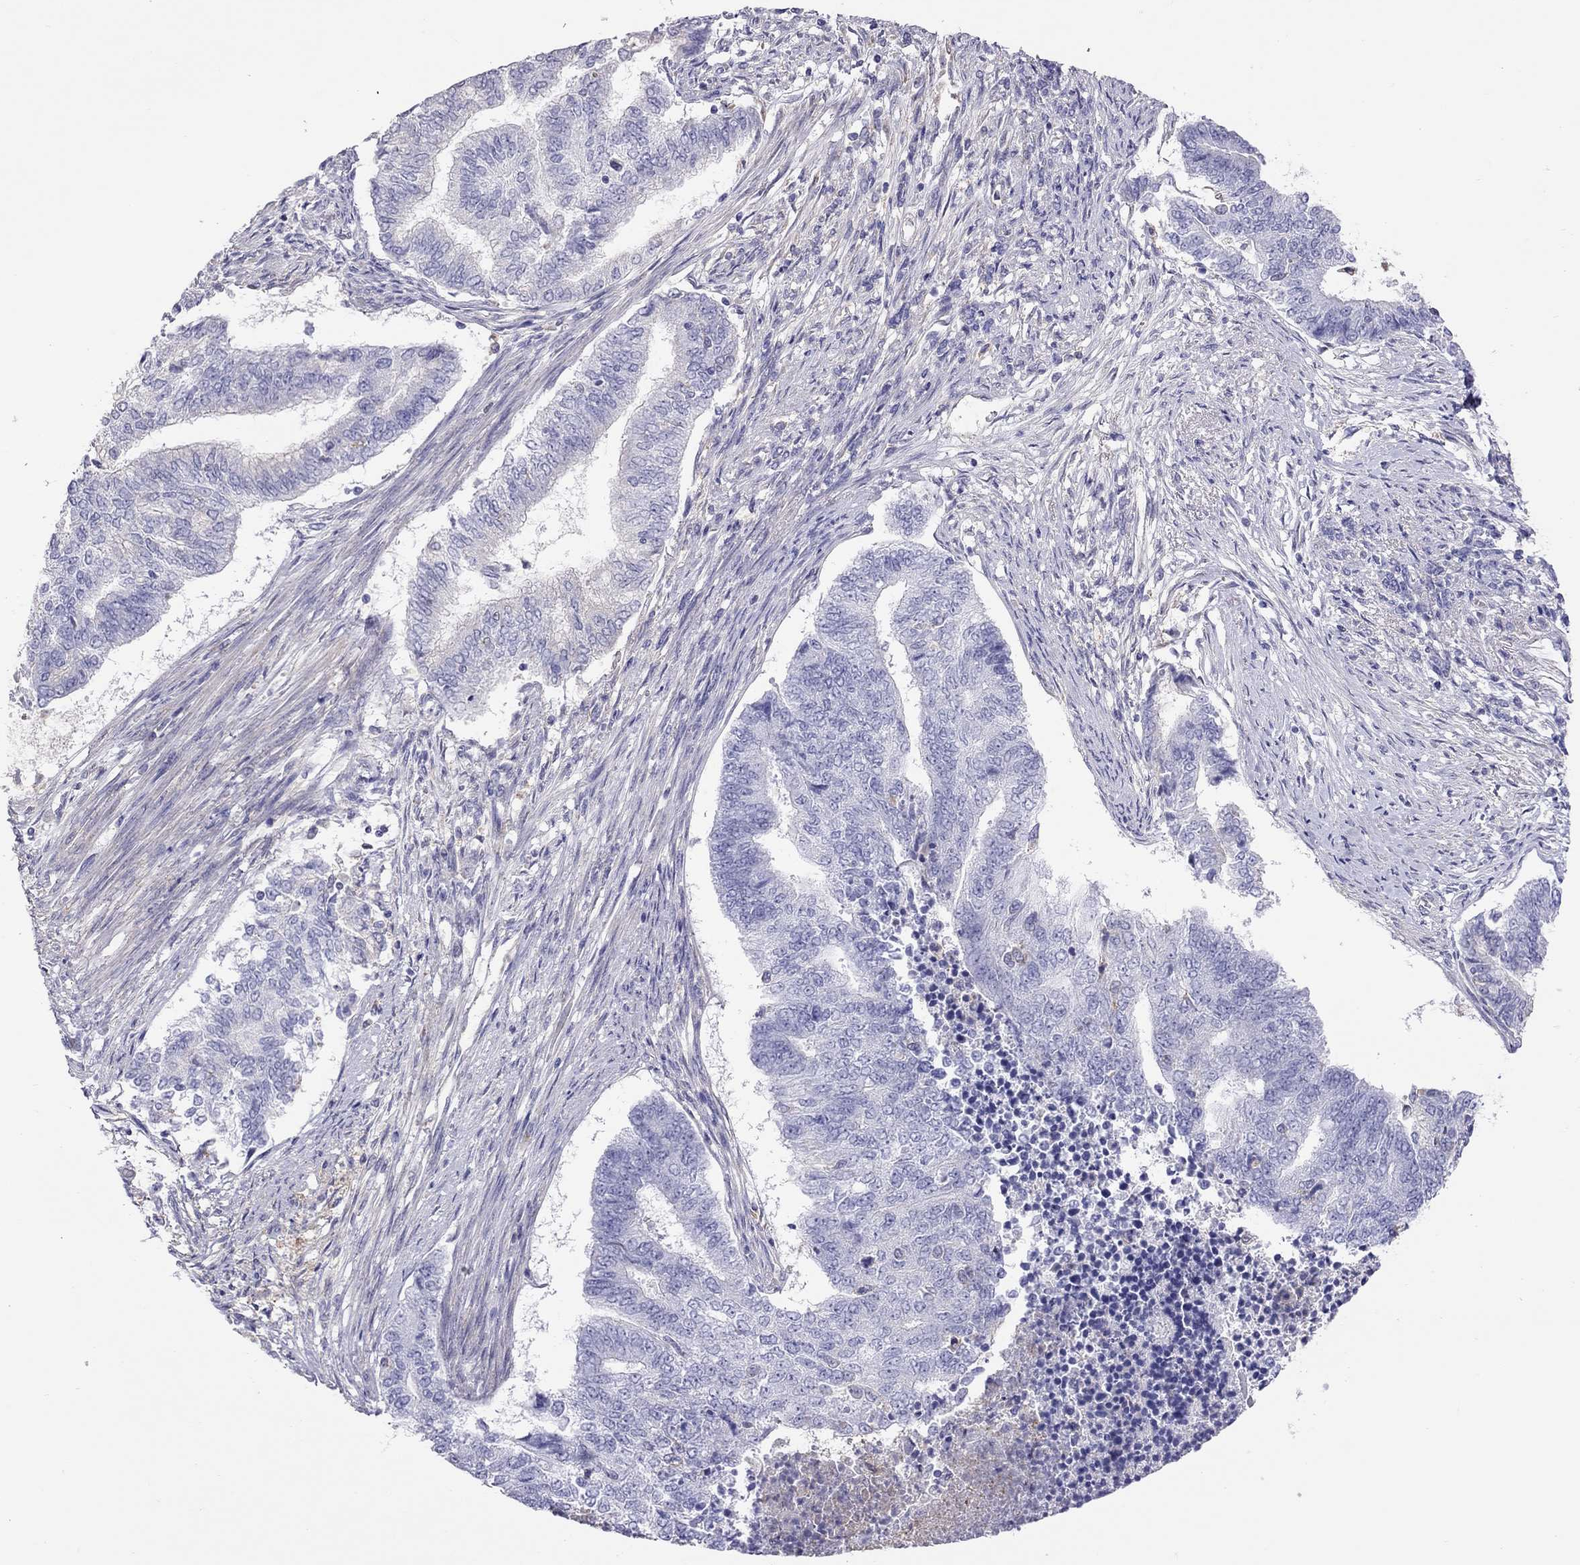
{"staining": {"intensity": "negative", "quantity": "none", "location": "none"}, "tissue": "endometrial cancer", "cell_type": "Tumor cells", "image_type": "cancer", "snomed": [{"axis": "morphology", "description": "Adenocarcinoma, NOS"}, {"axis": "topography", "description": "Endometrium"}], "caption": "Immunohistochemistry micrograph of human endometrial cancer stained for a protein (brown), which displays no staining in tumor cells.", "gene": "ALOX15B", "patient": {"sex": "female", "age": 65}}